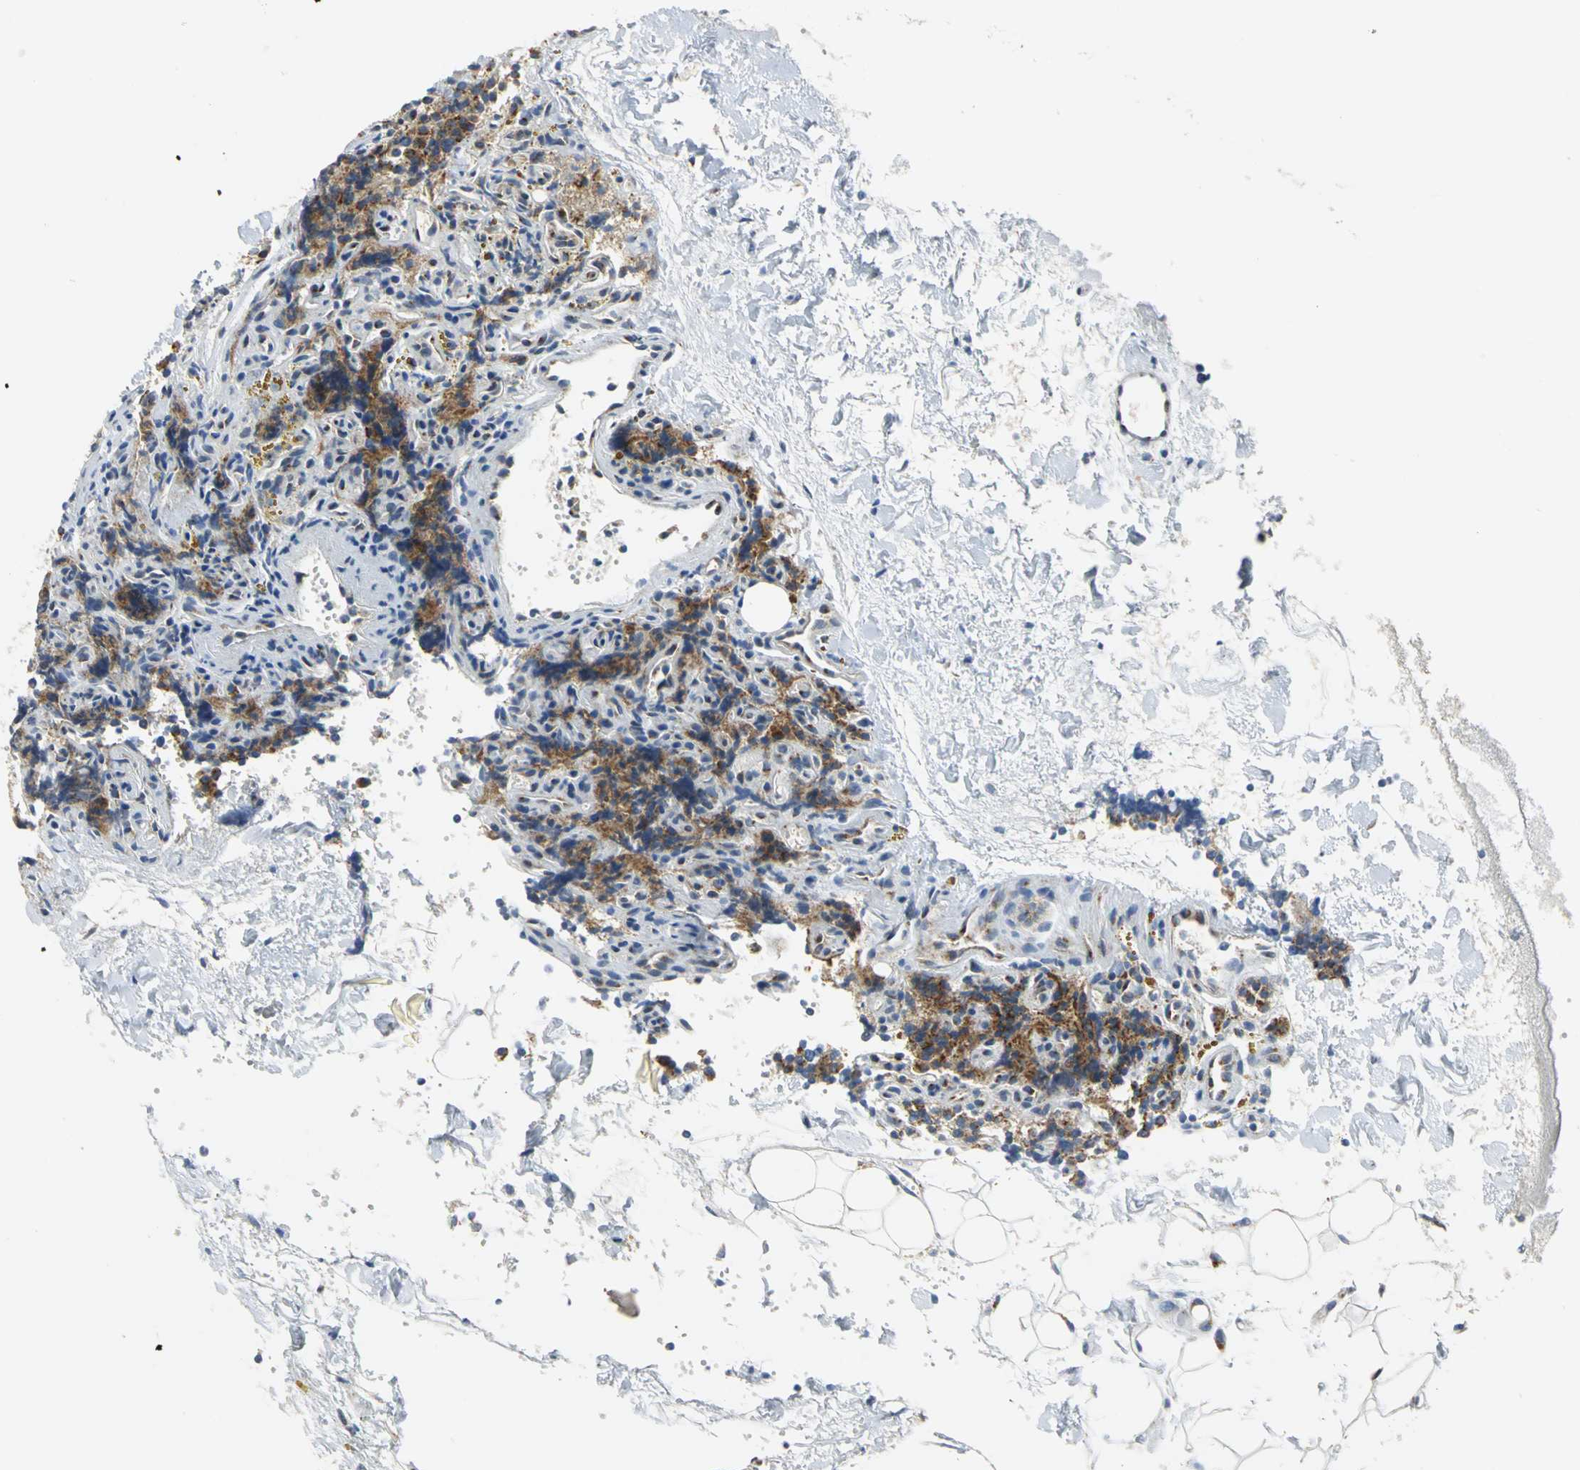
{"staining": {"intensity": "strong", "quantity": ">75%", "location": "cytoplasmic/membranous"}, "tissue": "parathyroid gland", "cell_type": "Glandular cells", "image_type": "normal", "snomed": [{"axis": "morphology", "description": "Normal tissue, NOS"}, {"axis": "topography", "description": "Parathyroid gland"}], "caption": "Unremarkable parathyroid gland shows strong cytoplasmic/membranous expression in approximately >75% of glandular cells, visualized by immunohistochemistry.", "gene": "GPR3", "patient": {"sex": "male", "age": 25}}